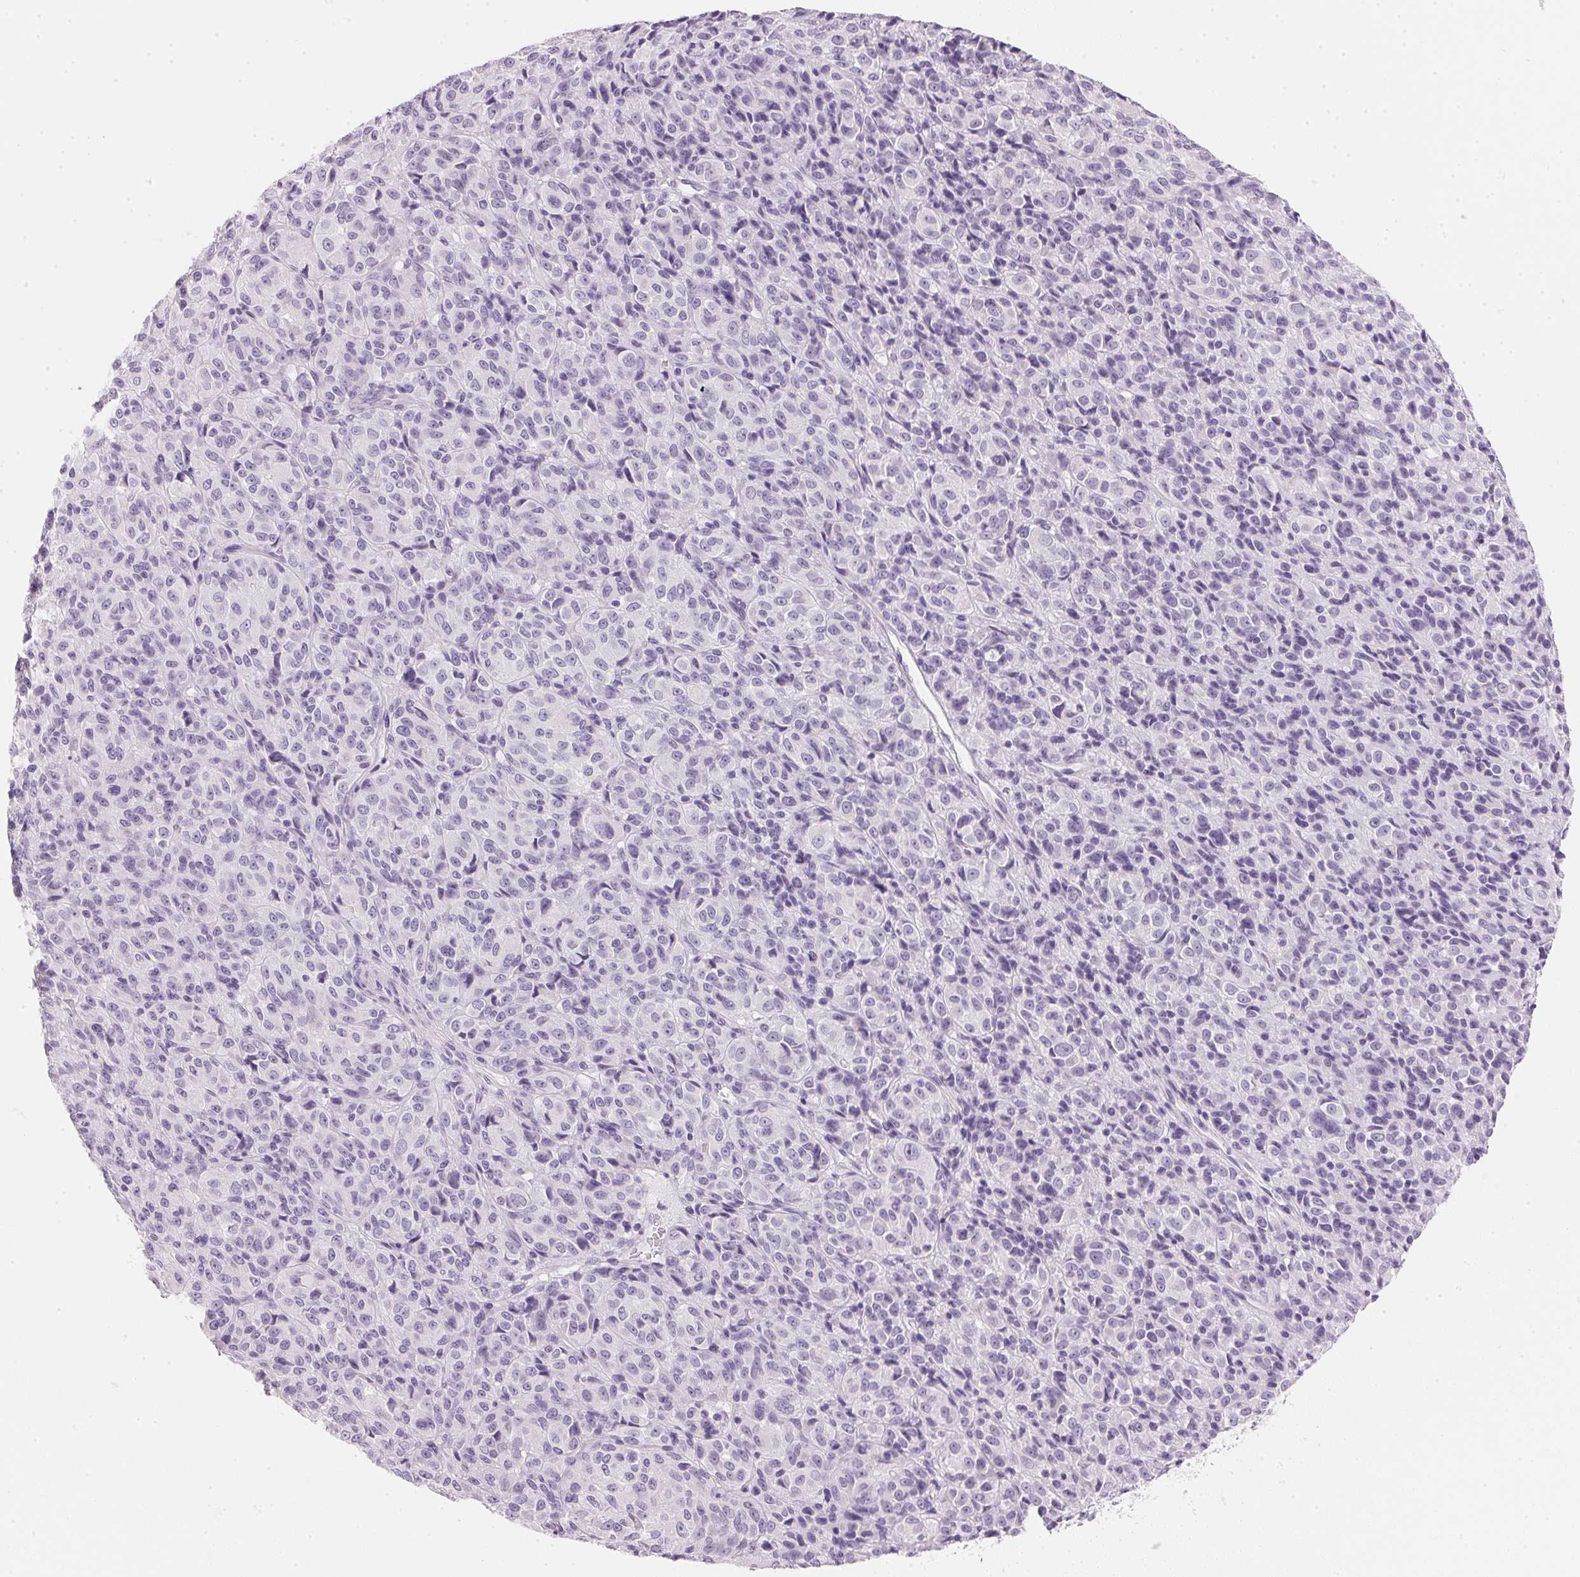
{"staining": {"intensity": "negative", "quantity": "none", "location": "none"}, "tissue": "melanoma", "cell_type": "Tumor cells", "image_type": "cancer", "snomed": [{"axis": "morphology", "description": "Malignant melanoma, Metastatic site"}, {"axis": "topography", "description": "Brain"}], "caption": "Immunohistochemical staining of human malignant melanoma (metastatic site) shows no significant expression in tumor cells.", "gene": "IGFBP1", "patient": {"sex": "female", "age": 56}}